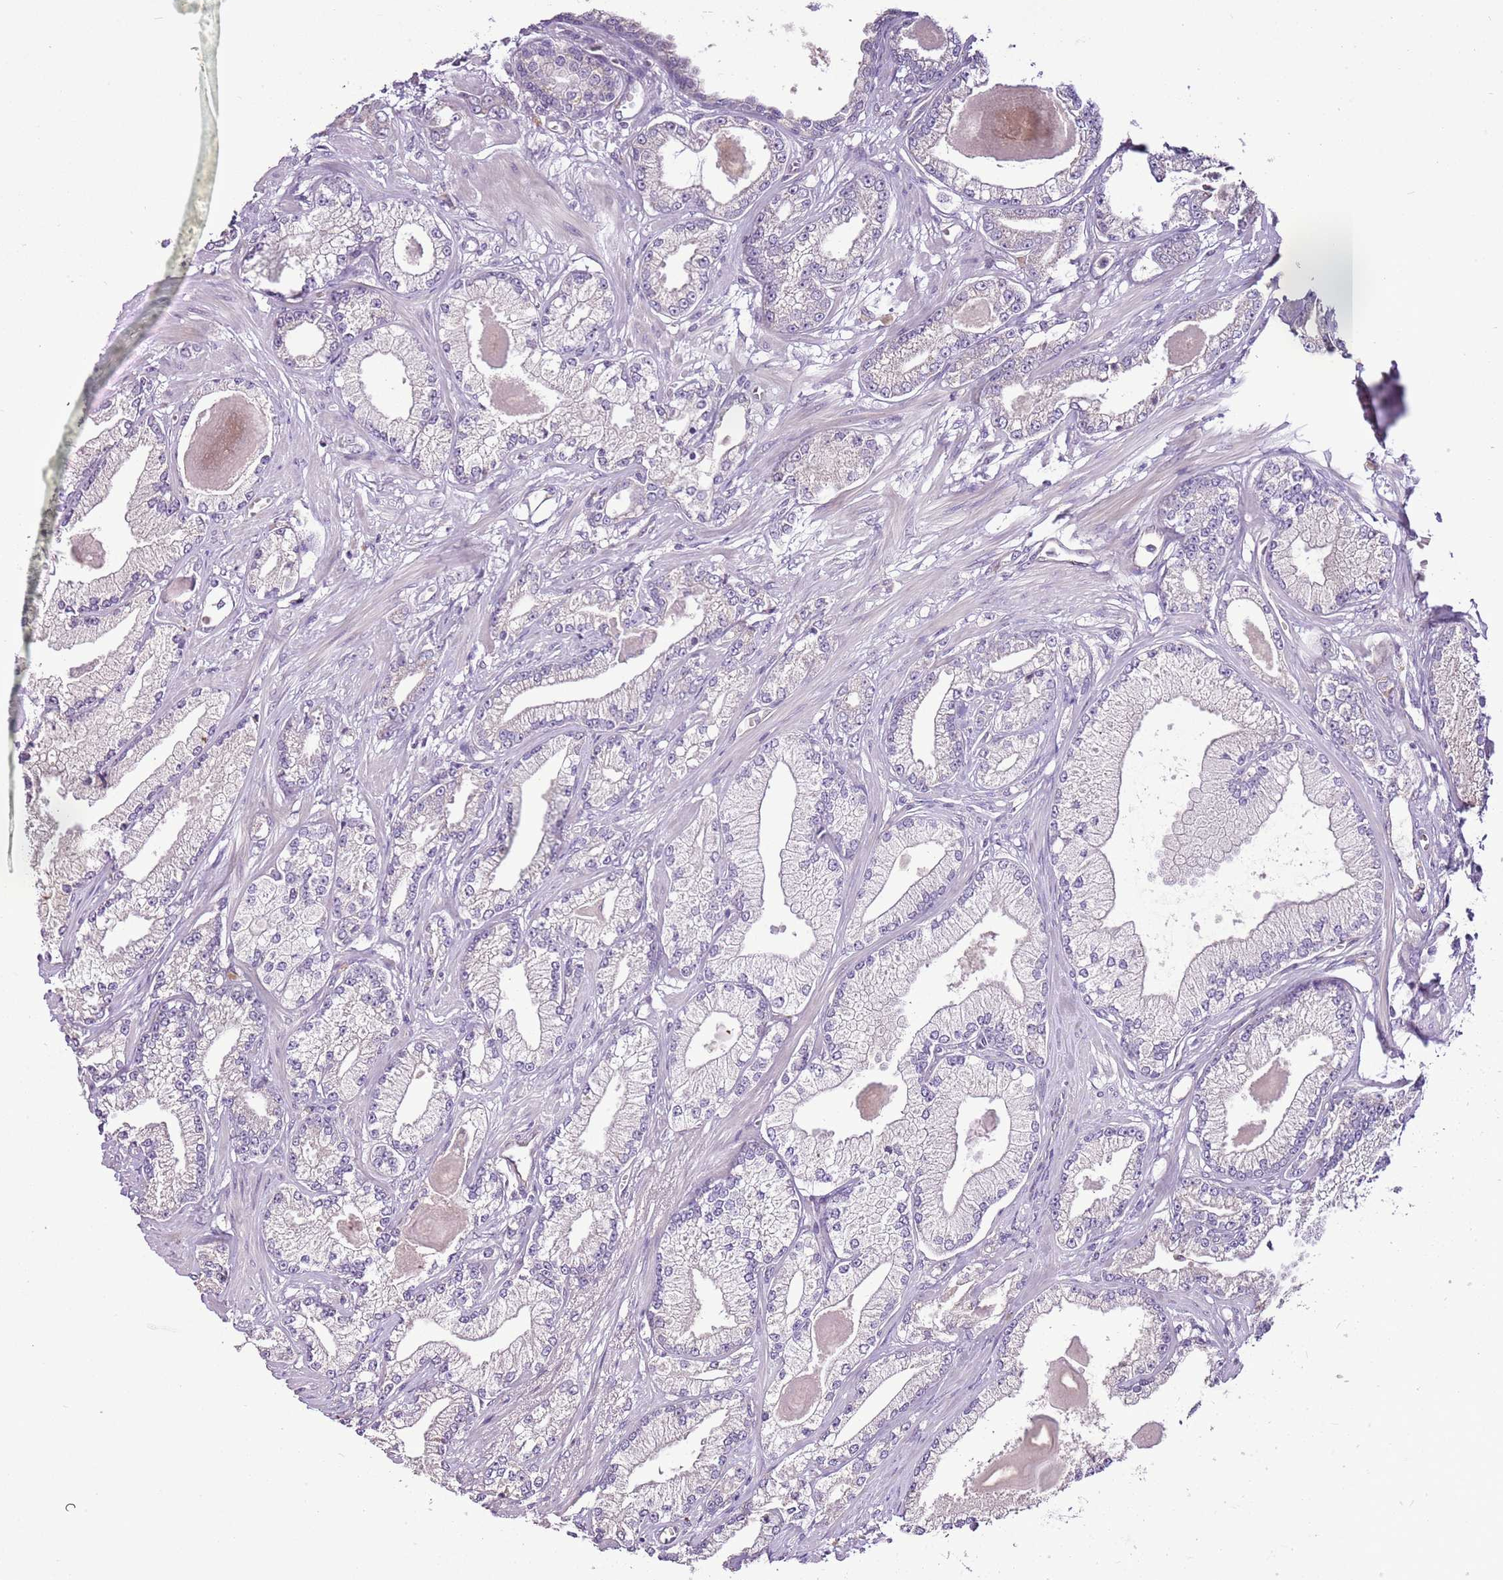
{"staining": {"intensity": "negative", "quantity": "none", "location": "none"}, "tissue": "prostate cancer", "cell_type": "Tumor cells", "image_type": "cancer", "snomed": [{"axis": "morphology", "description": "Adenocarcinoma, Low grade"}, {"axis": "topography", "description": "Prostate"}], "caption": "Immunohistochemistry image of human adenocarcinoma (low-grade) (prostate) stained for a protein (brown), which exhibits no expression in tumor cells.", "gene": "CMKLR1", "patient": {"sex": "male", "age": 64}}